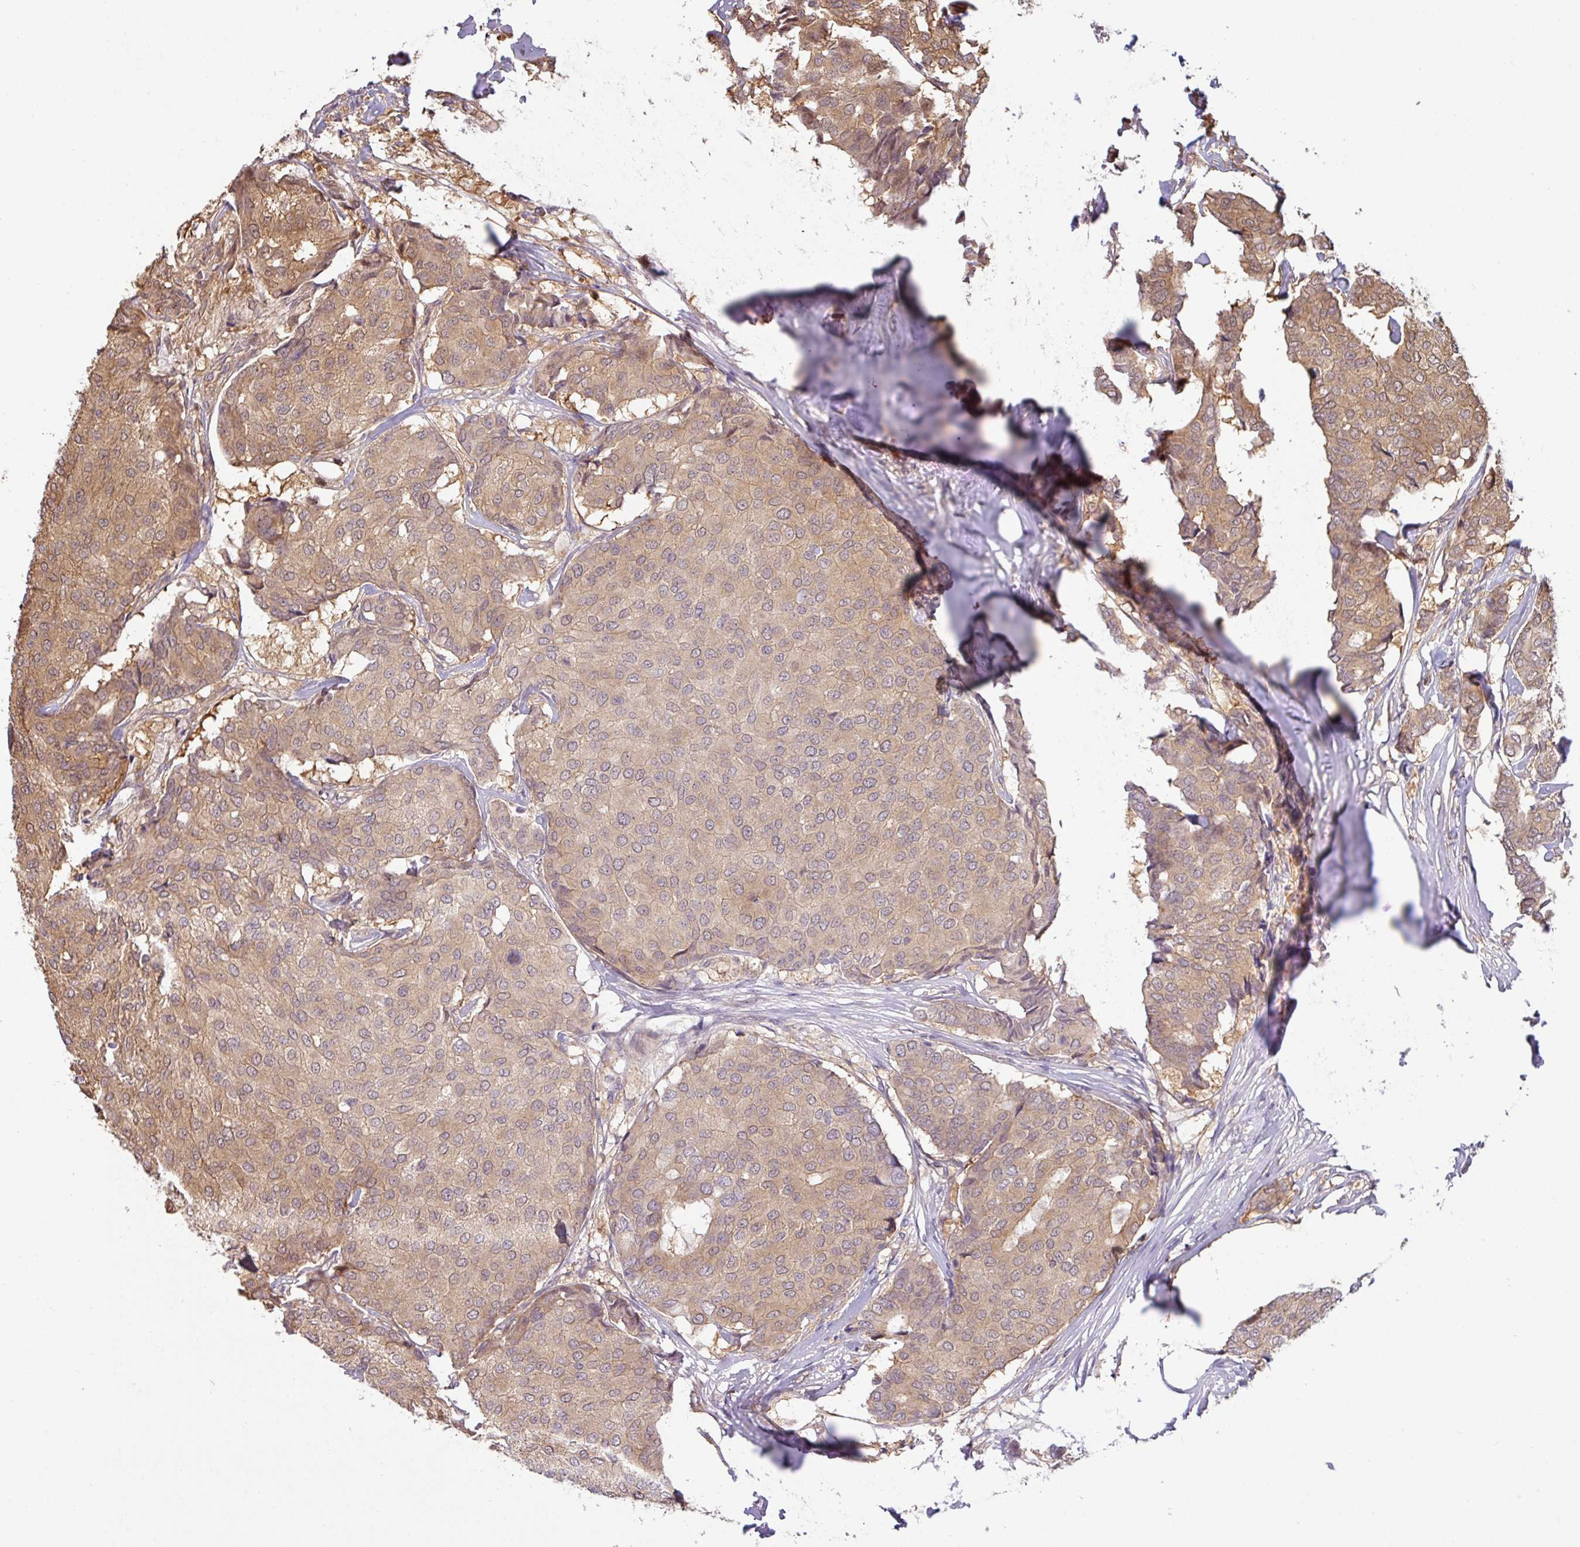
{"staining": {"intensity": "moderate", "quantity": "25%-75%", "location": "cytoplasmic/membranous"}, "tissue": "breast cancer", "cell_type": "Tumor cells", "image_type": "cancer", "snomed": [{"axis": "morphology", "description": "Duct carcinoma"}, {"axis": "topography", "description": "Breast"}], "caption": "About 25%-75% of tumor cells in human intraductal carcinoma (breast) reveal moderate cytoplasmic/membranous protein expression as visualized by brown immunohistochemical staining.", "gene": "SHB", "patient": {"sex": "female", "age": 75}}